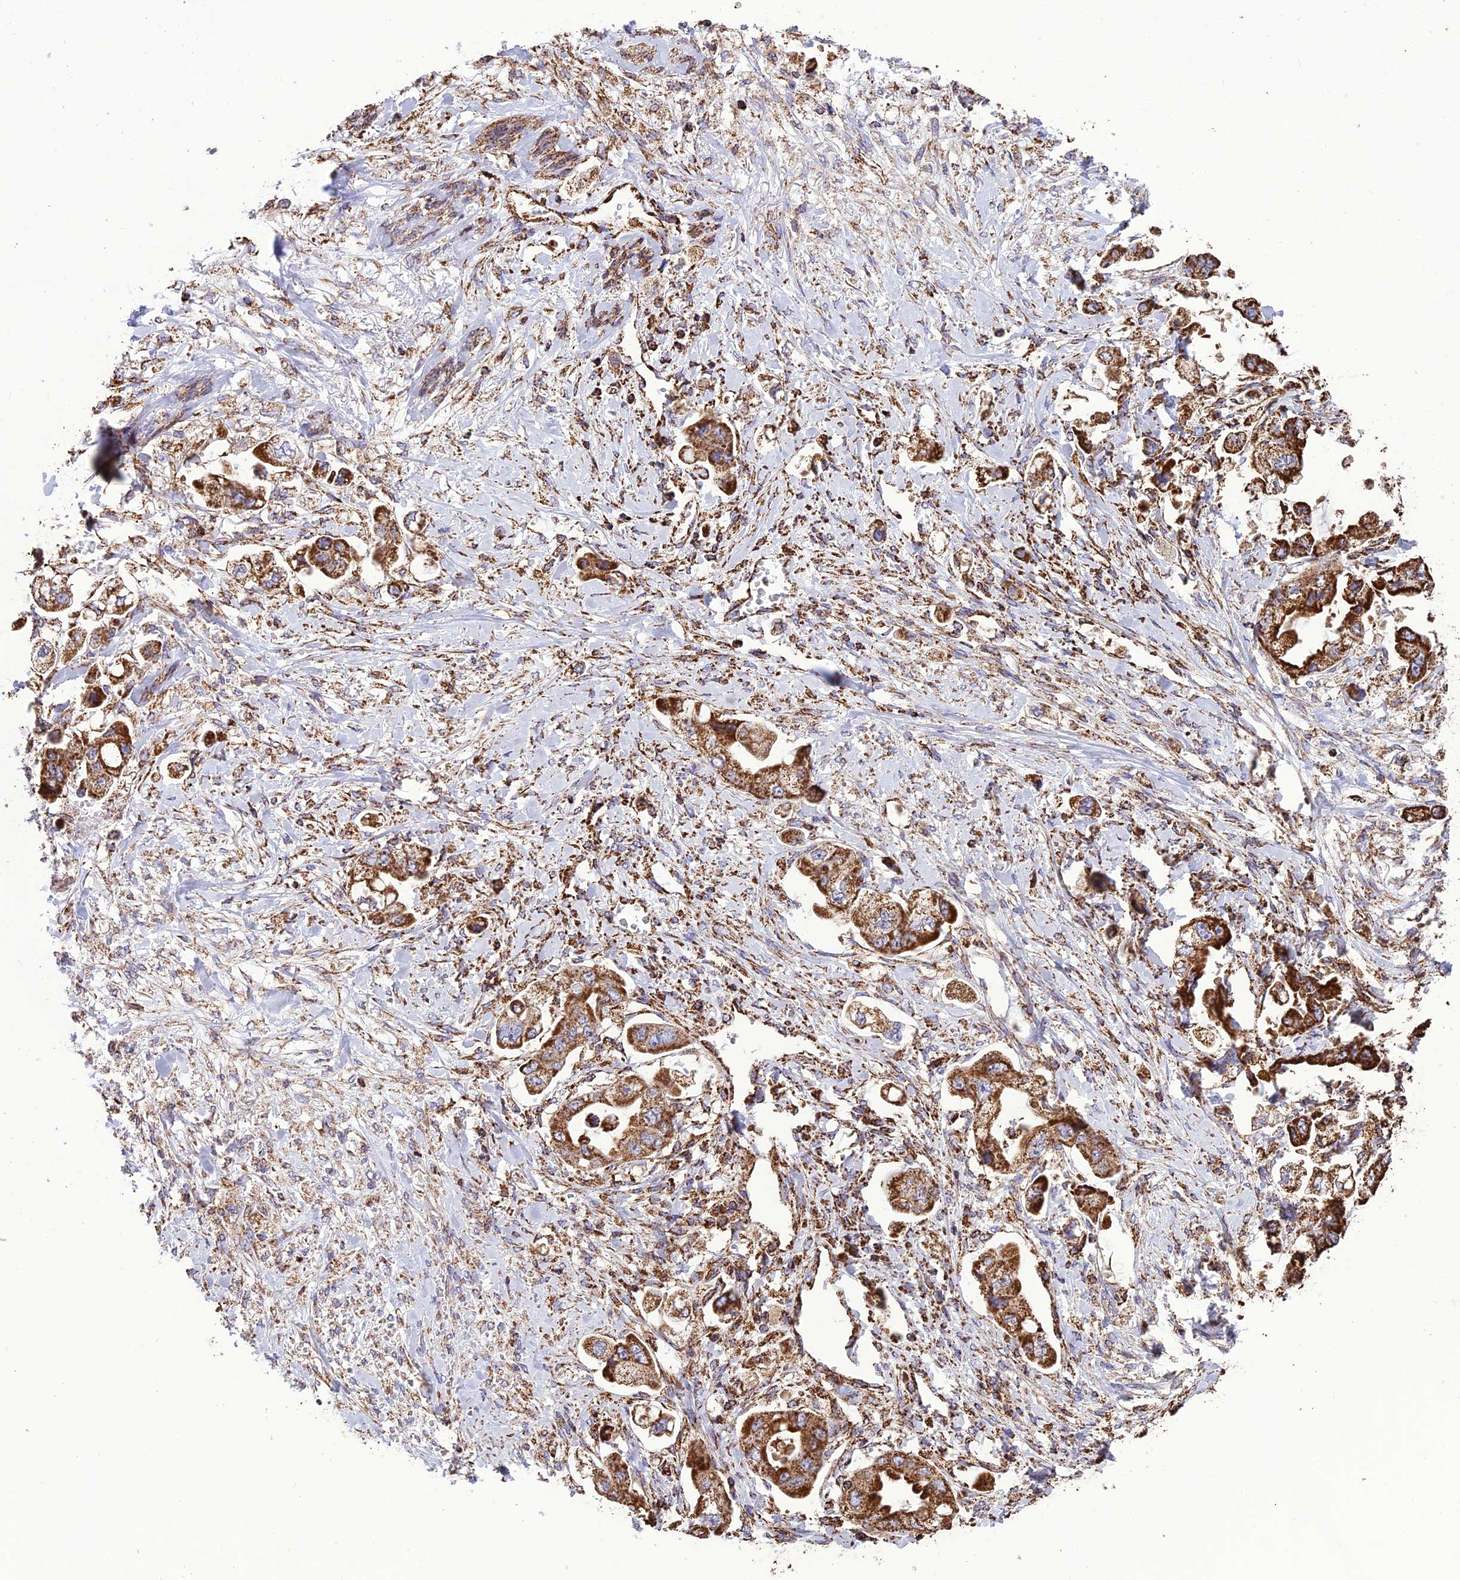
{"staining": {"intensity": "strong", "quantity": ">75%", "location": "cytoplasmic/membranous"}, "tissue": "stomach cancer", "cell_type": "Tumor cells", "image_type": "cancer", "snomed": [{"axis": "morphology", "description": "Adenocarcinoma, NOS"}, {"axis": "topography", "description": "Stomach"}], "caption": "Stomach cancer (adenocarcinoma) stained with a brown dye demonstrates strong cytoplasmic/membranous positive expression in about >75% of tumor cells.", "gene": "NDUFAF1", "patient": {"sex": "male", "age": 62}}